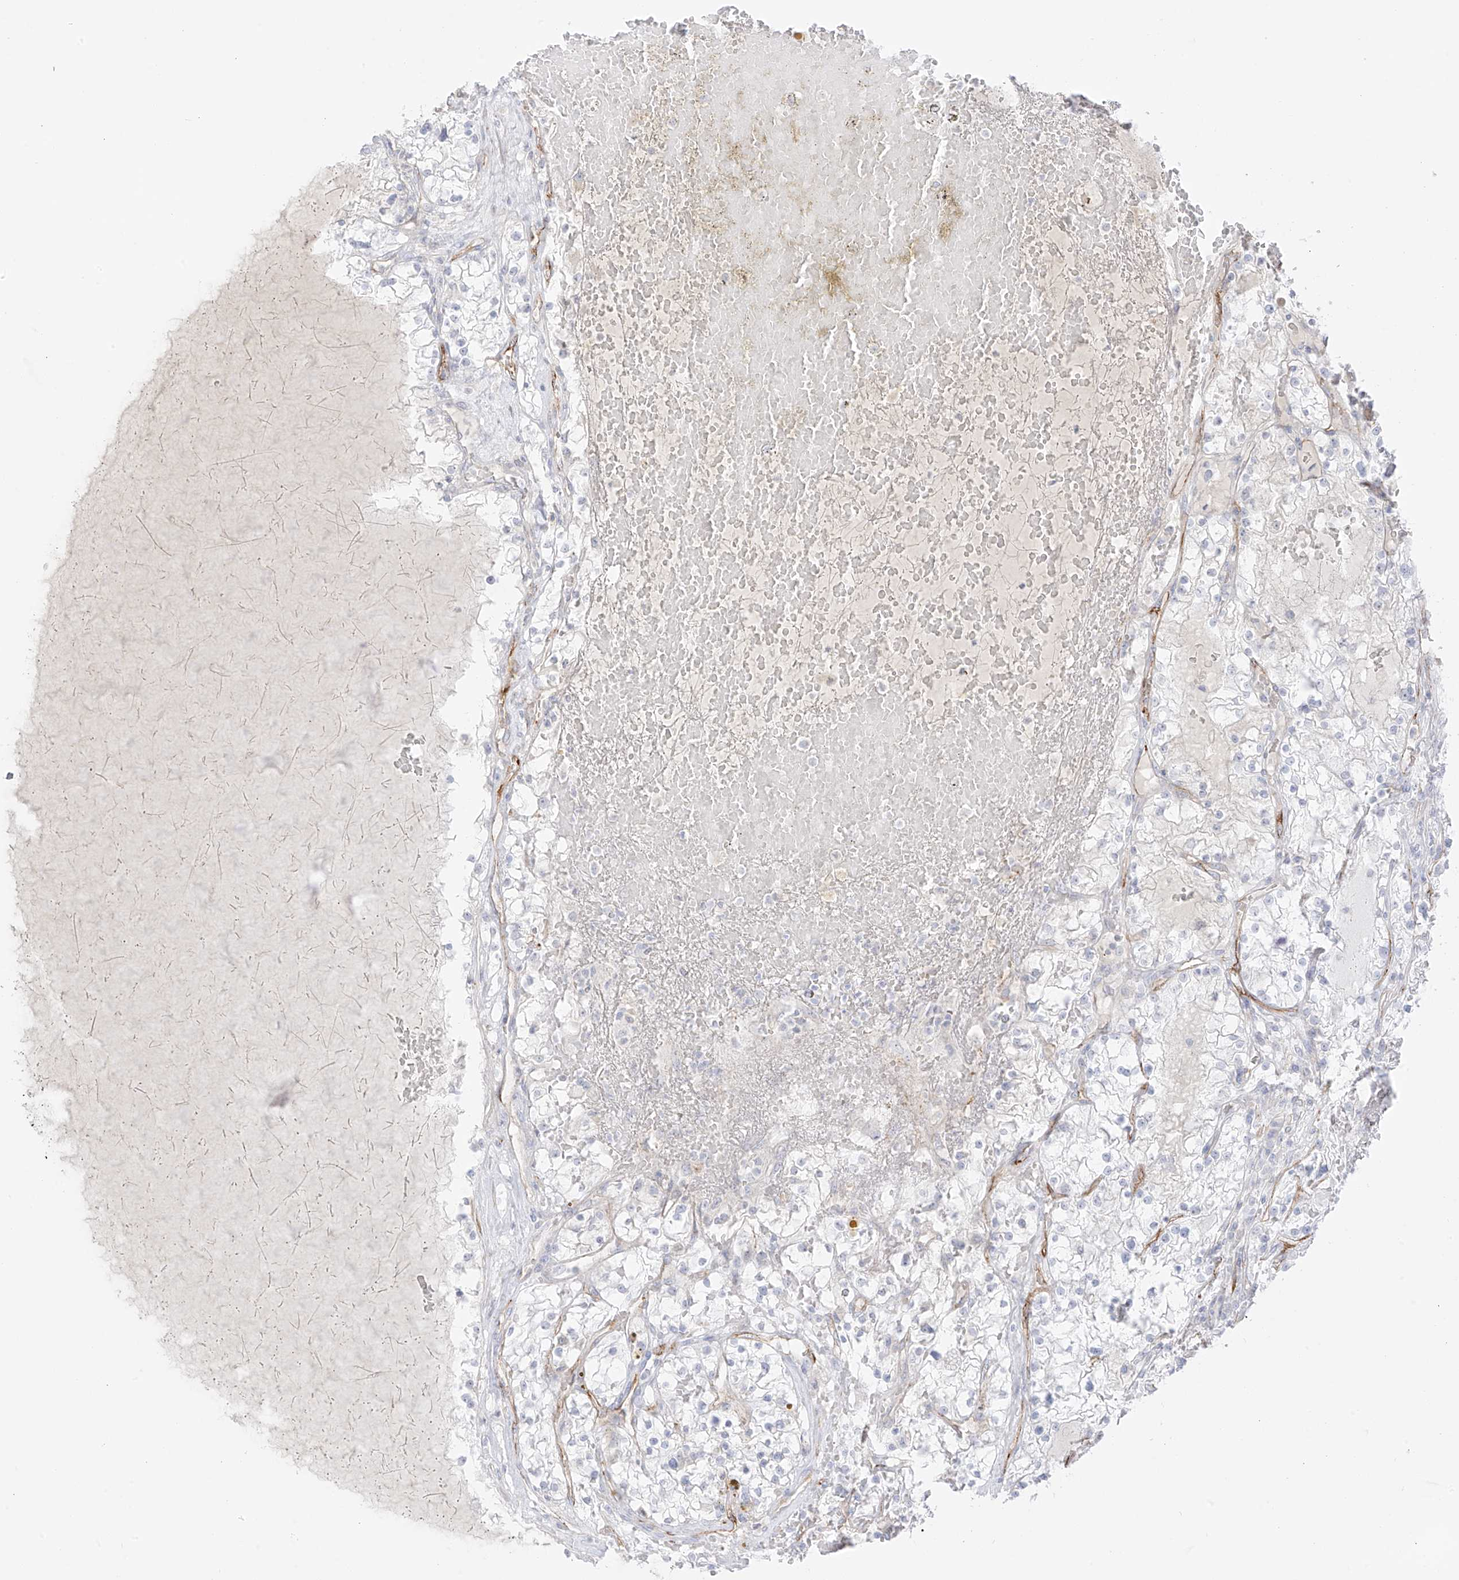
{"staining": {"intensity": "negative", "quantity": "none", "location": "none"}, "tissue": "renal cancer", "cell_type": "Tumor cells", "image_type": "cancer", "snomed": [{"axis": "morphology", "description": "Normal tissue, NOS"}, {"axis": "morphology", "description": "Adenocarcinoma, NOS"}, {"axis": "topography", "description": "Kidney"}], "caption": "High power microscopy image of an immunohistochemistry (IHC) micrograph of renal cancer (adenocarcinoma), revealing no significant staining in tumor cells. Nuclei are stained in blue.", "gene": "C11orf87", "patient": {"sex": "male", "age": 68}}